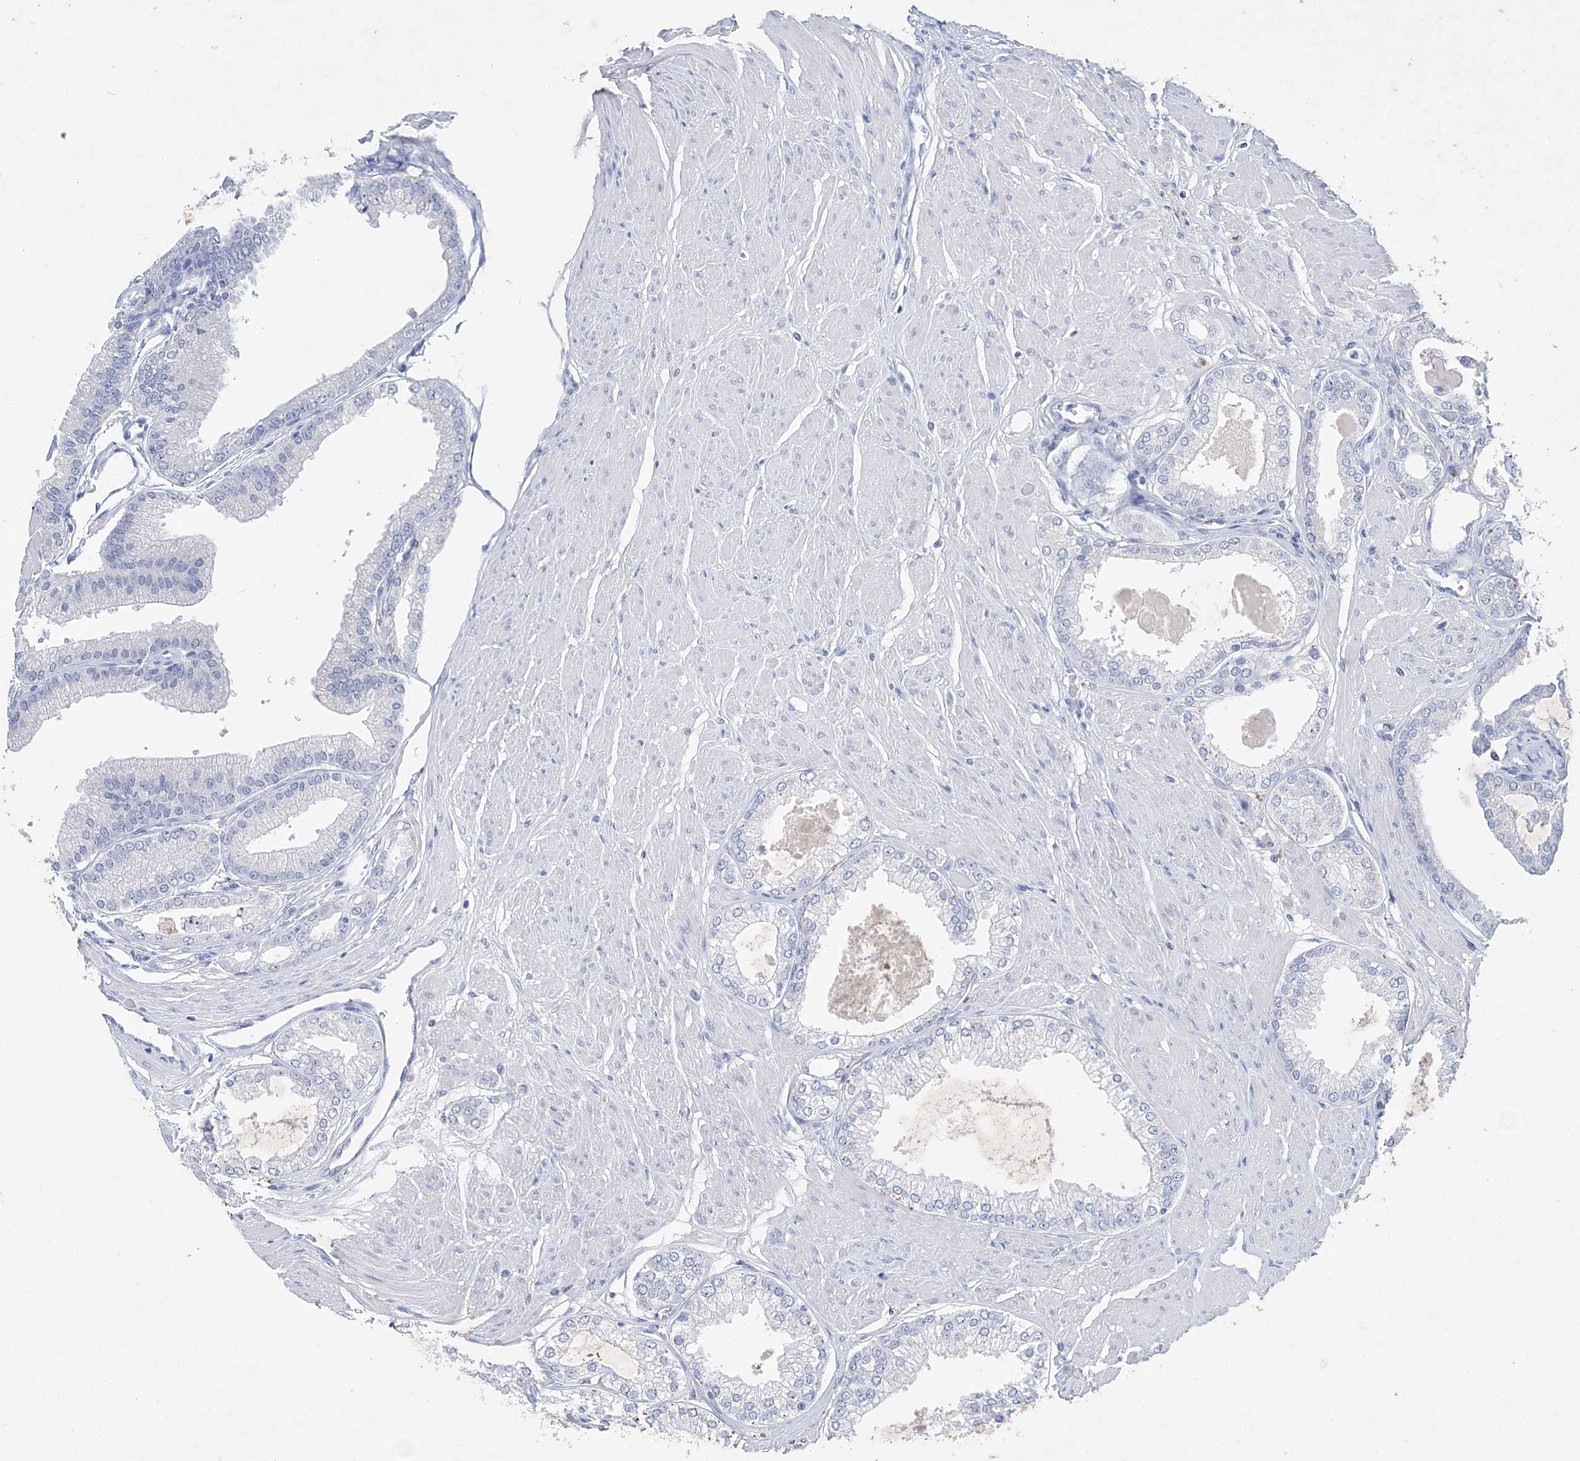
{"staining": {"intensity": "negative", "quantity": "none", "location": "none"}, "tissue": "prostate cancer", "cell_type": "Tumor cells", "image_type": "cancer", "snomed": [{"axis": "morphology", "description": "Adenocarcinoma, High grade"}, {"axis": "topography", "description": "Prostate"}], "caption": "Immunohistochemistry (IHC) image of human prostate adenocarcinoma (high-grade) stained for a protein (brown), which exhibits no expression in tumor cells.", "gene": "COPS8", "patient": {"sex": "male", "age": 61}}